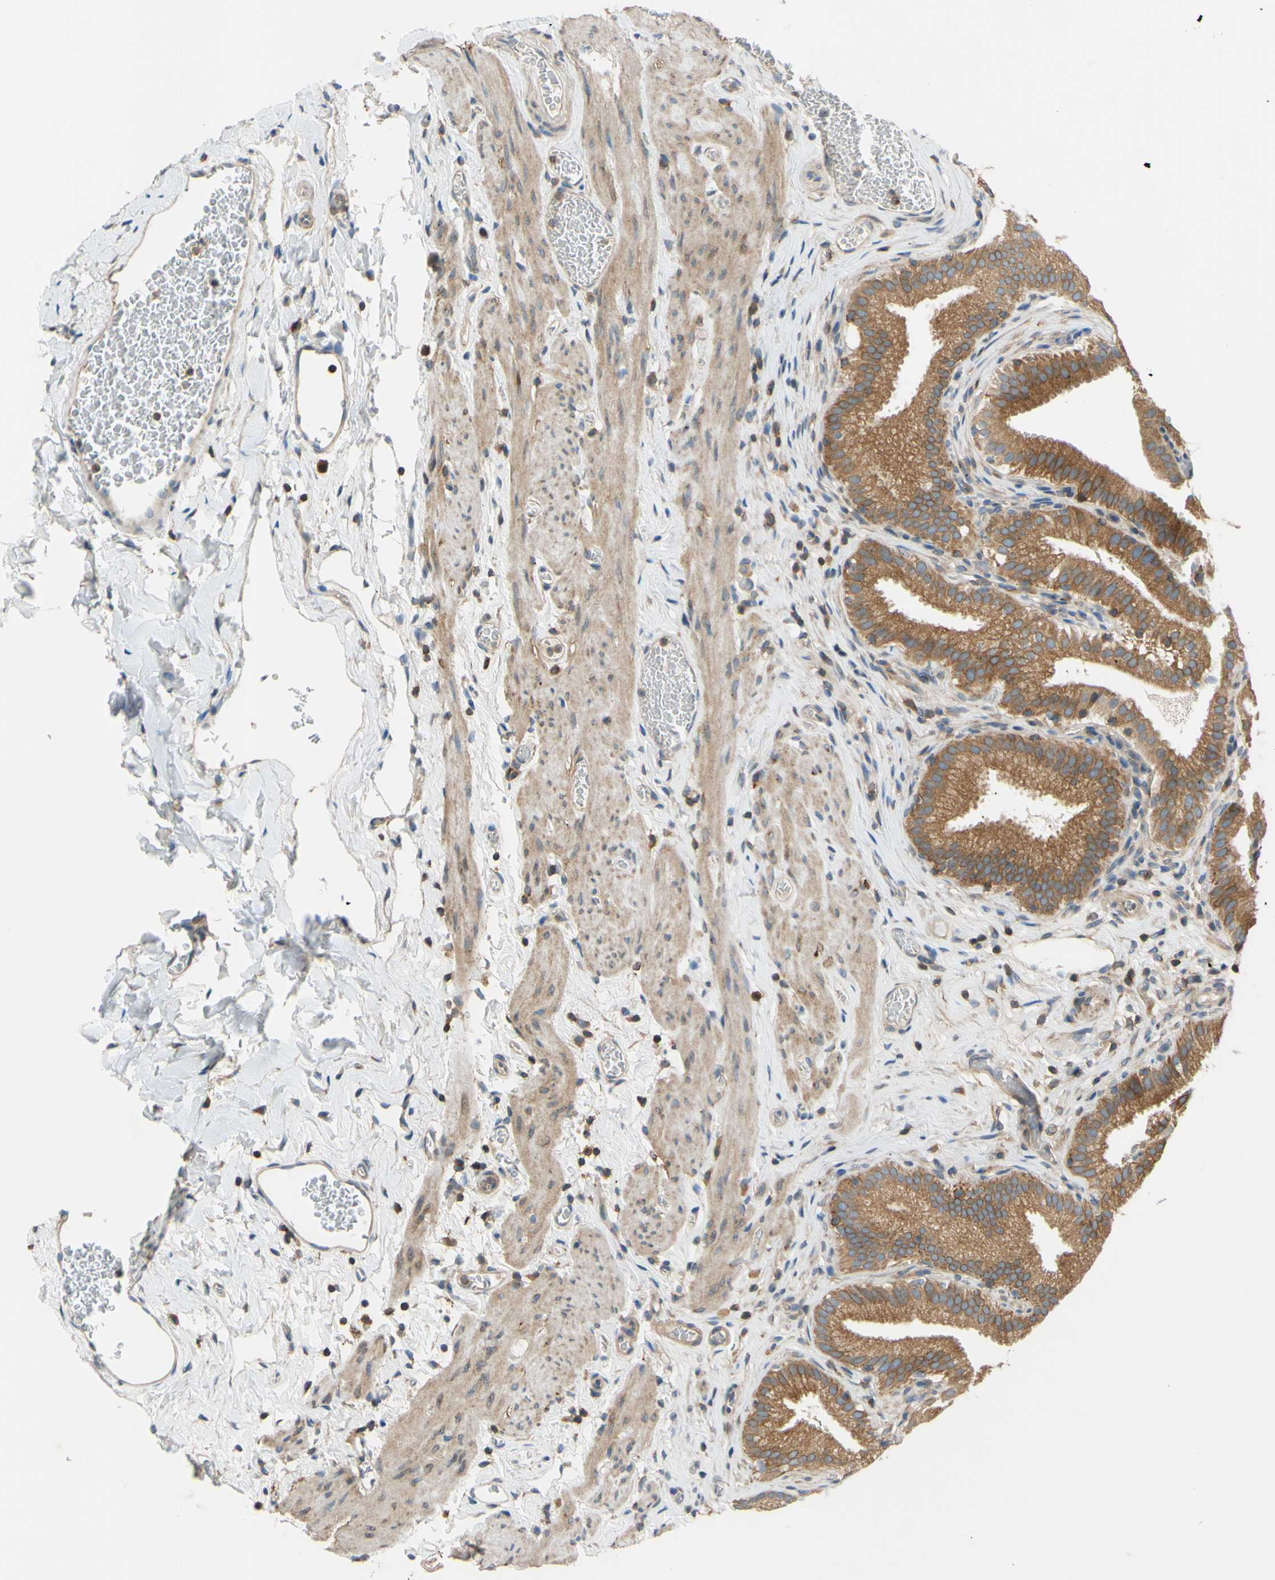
{"staining": {"intensity": "moderate", "quantity": ">75%", "location": "cytoplasmic/membranous"}, "tissue": "gallbladder", "cell_type": "Glandular cells", "image_type": "normal", "snomed": [{"axis": "morphology", "description": "Normal tissue, NOS"}, {"axis": "topography", "description": "Gallbladder"}], "caption": "Unremarkable gallbladder exhibits moderate cytoplasmic/membranous expression in approximately >75% of glandular cells.", "gene": "POR", "patient": {"sex": "male", "age": 54}}